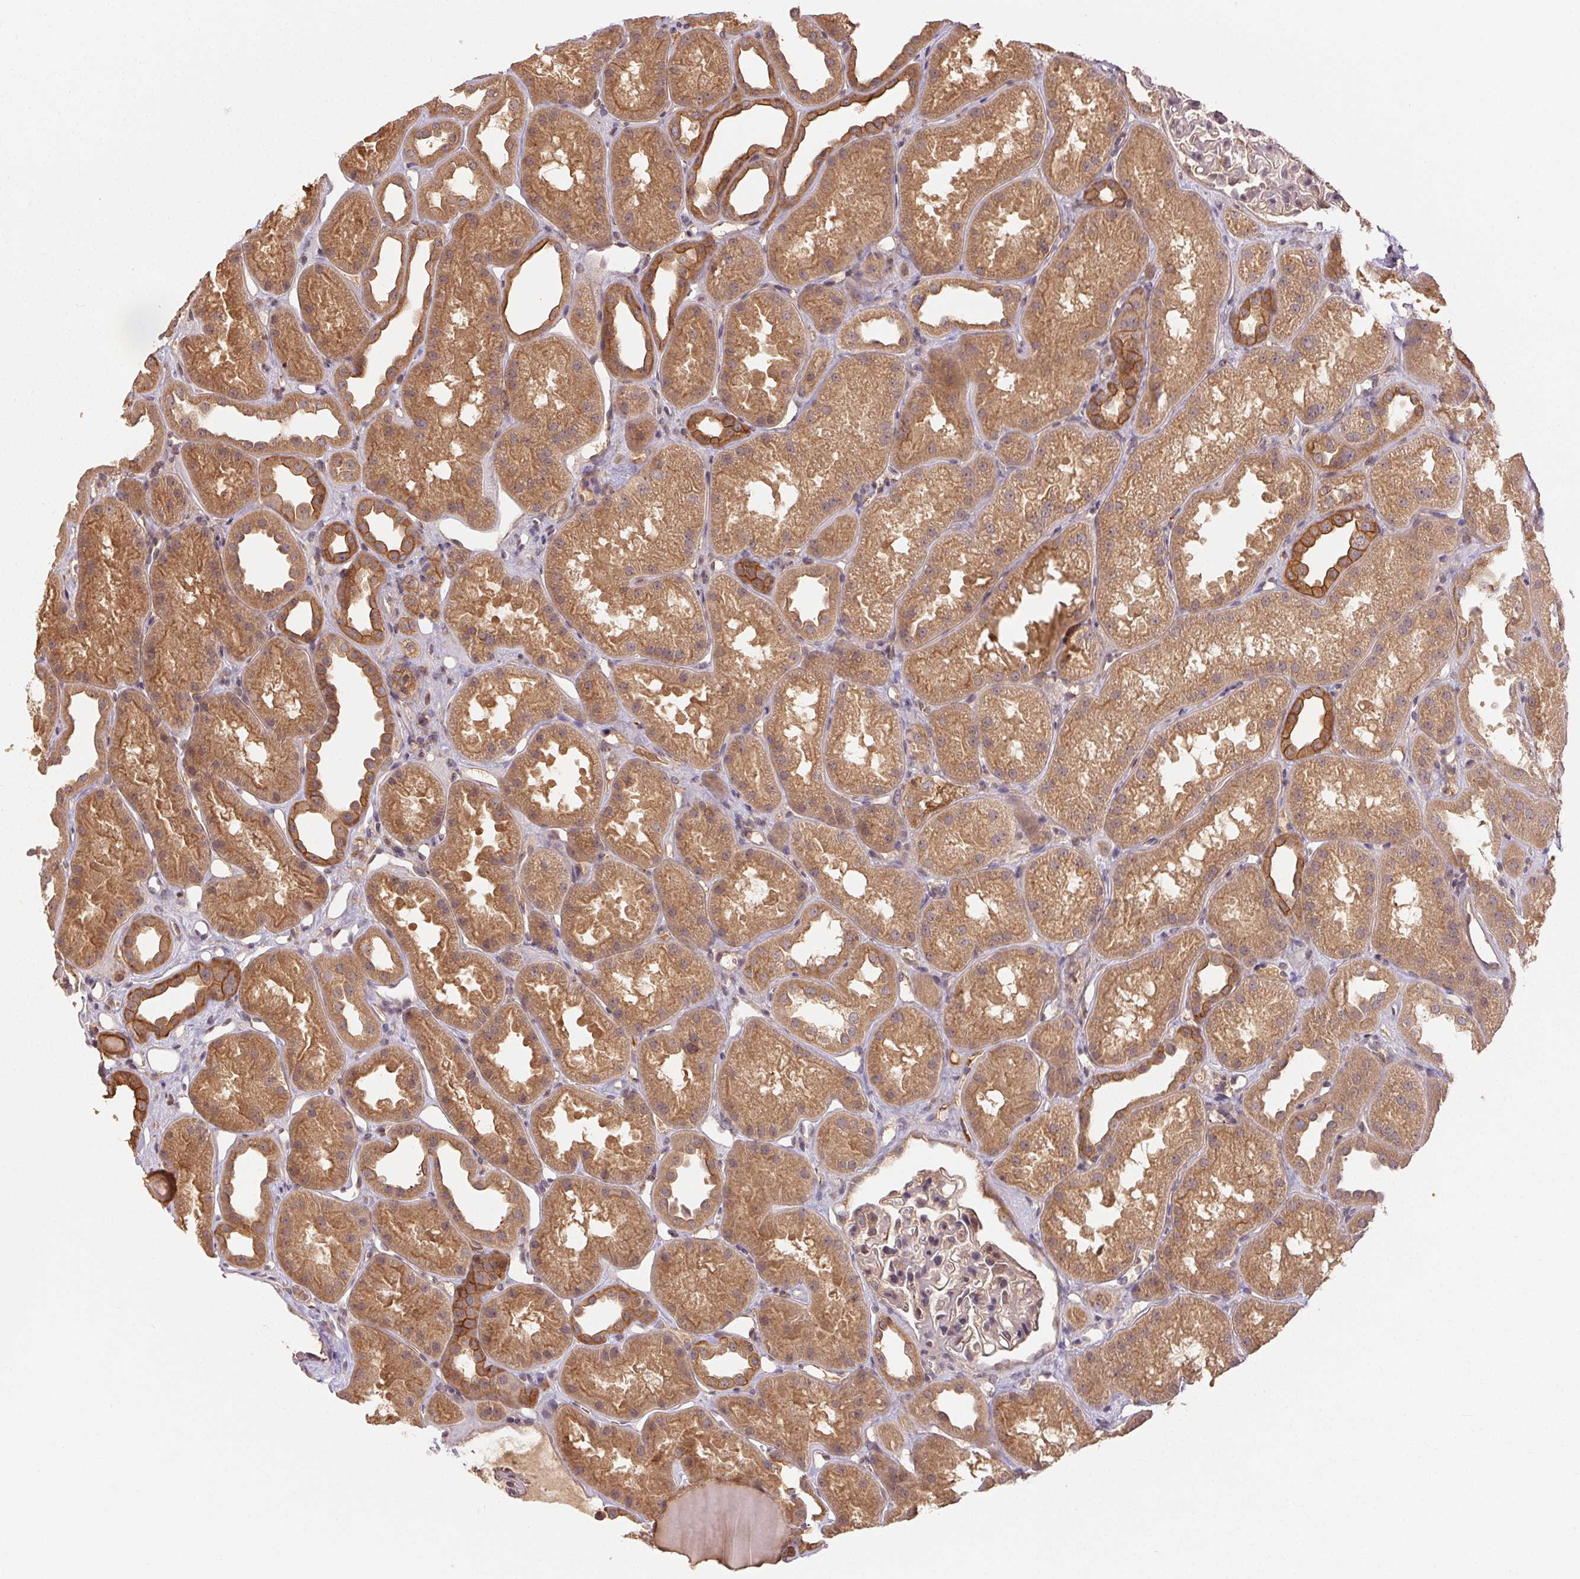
{"staining": {"intensity": "negative", "quantity": "none", "location": "none"}, "tissue": "kidney", "cell_type": "Cells in glomeruli", "image_type": "normal", "snomed": [{"axis": "morphology", "description": "Normal tissue, NOS"}, {"axis": "topography", "description": "Kidney"}], "caption": "Immunohistochemistry histopathology image of unremarkable kidney: kidney stained with DAB (3,3'-diaminobenzidine) reveals no significant protein positivity in cells in glomeruli.", "gene": "MAPKAPK2", "patient": {"sex": "male", "age": 61}}